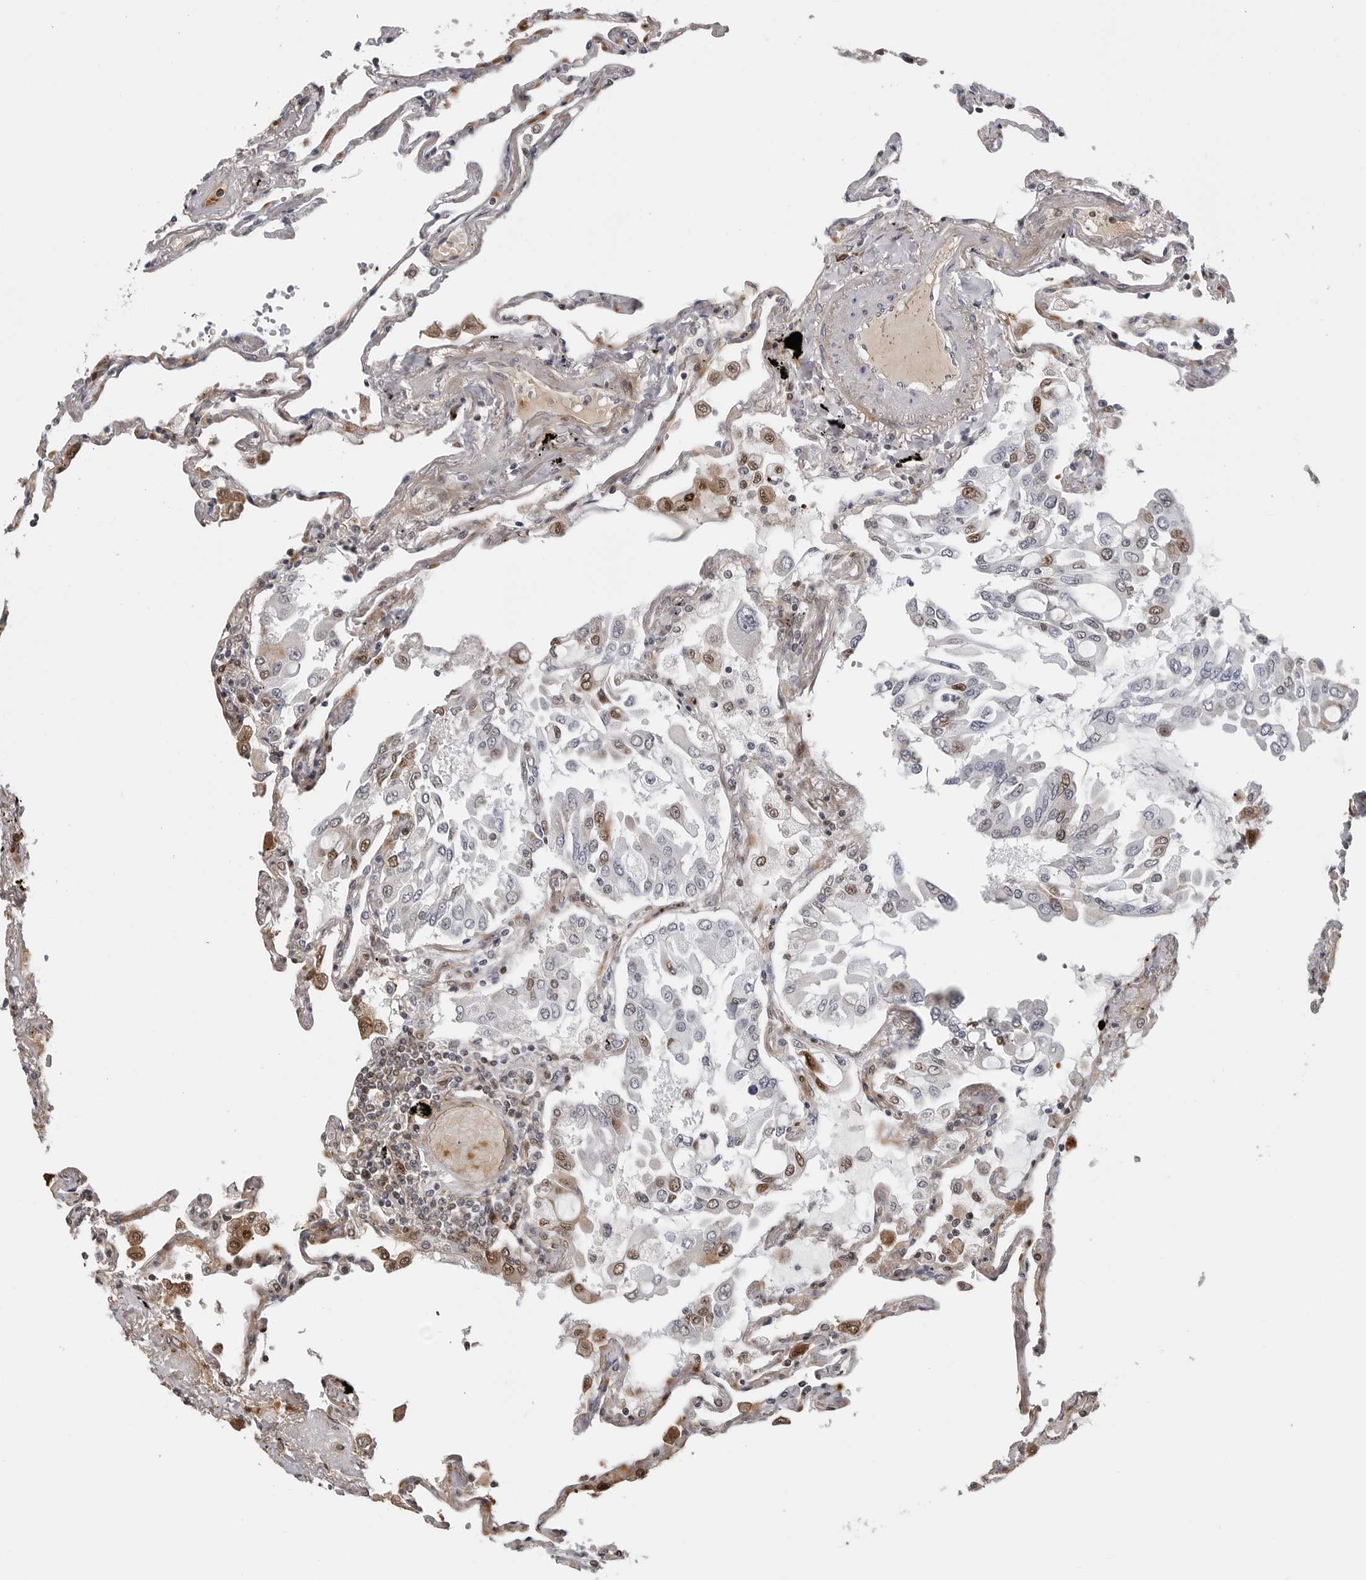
{"staining": {"intensity": "negative", "quantity": "none", "location": "none"}, "tissue": "lung", "cell_type": "Alveolar cells", "image_type": "normal", "snomed": [{"axis": "morphology", "description": "Normal tissue, NOS"}, {"axis": "topography", "description": "Lung"}], "caption": "Human lung stained for a protein using IHC reveals no positivity in alveolar cells.", "gene": "CXCR5", "patient": {"sex": "female", "age": 67}}